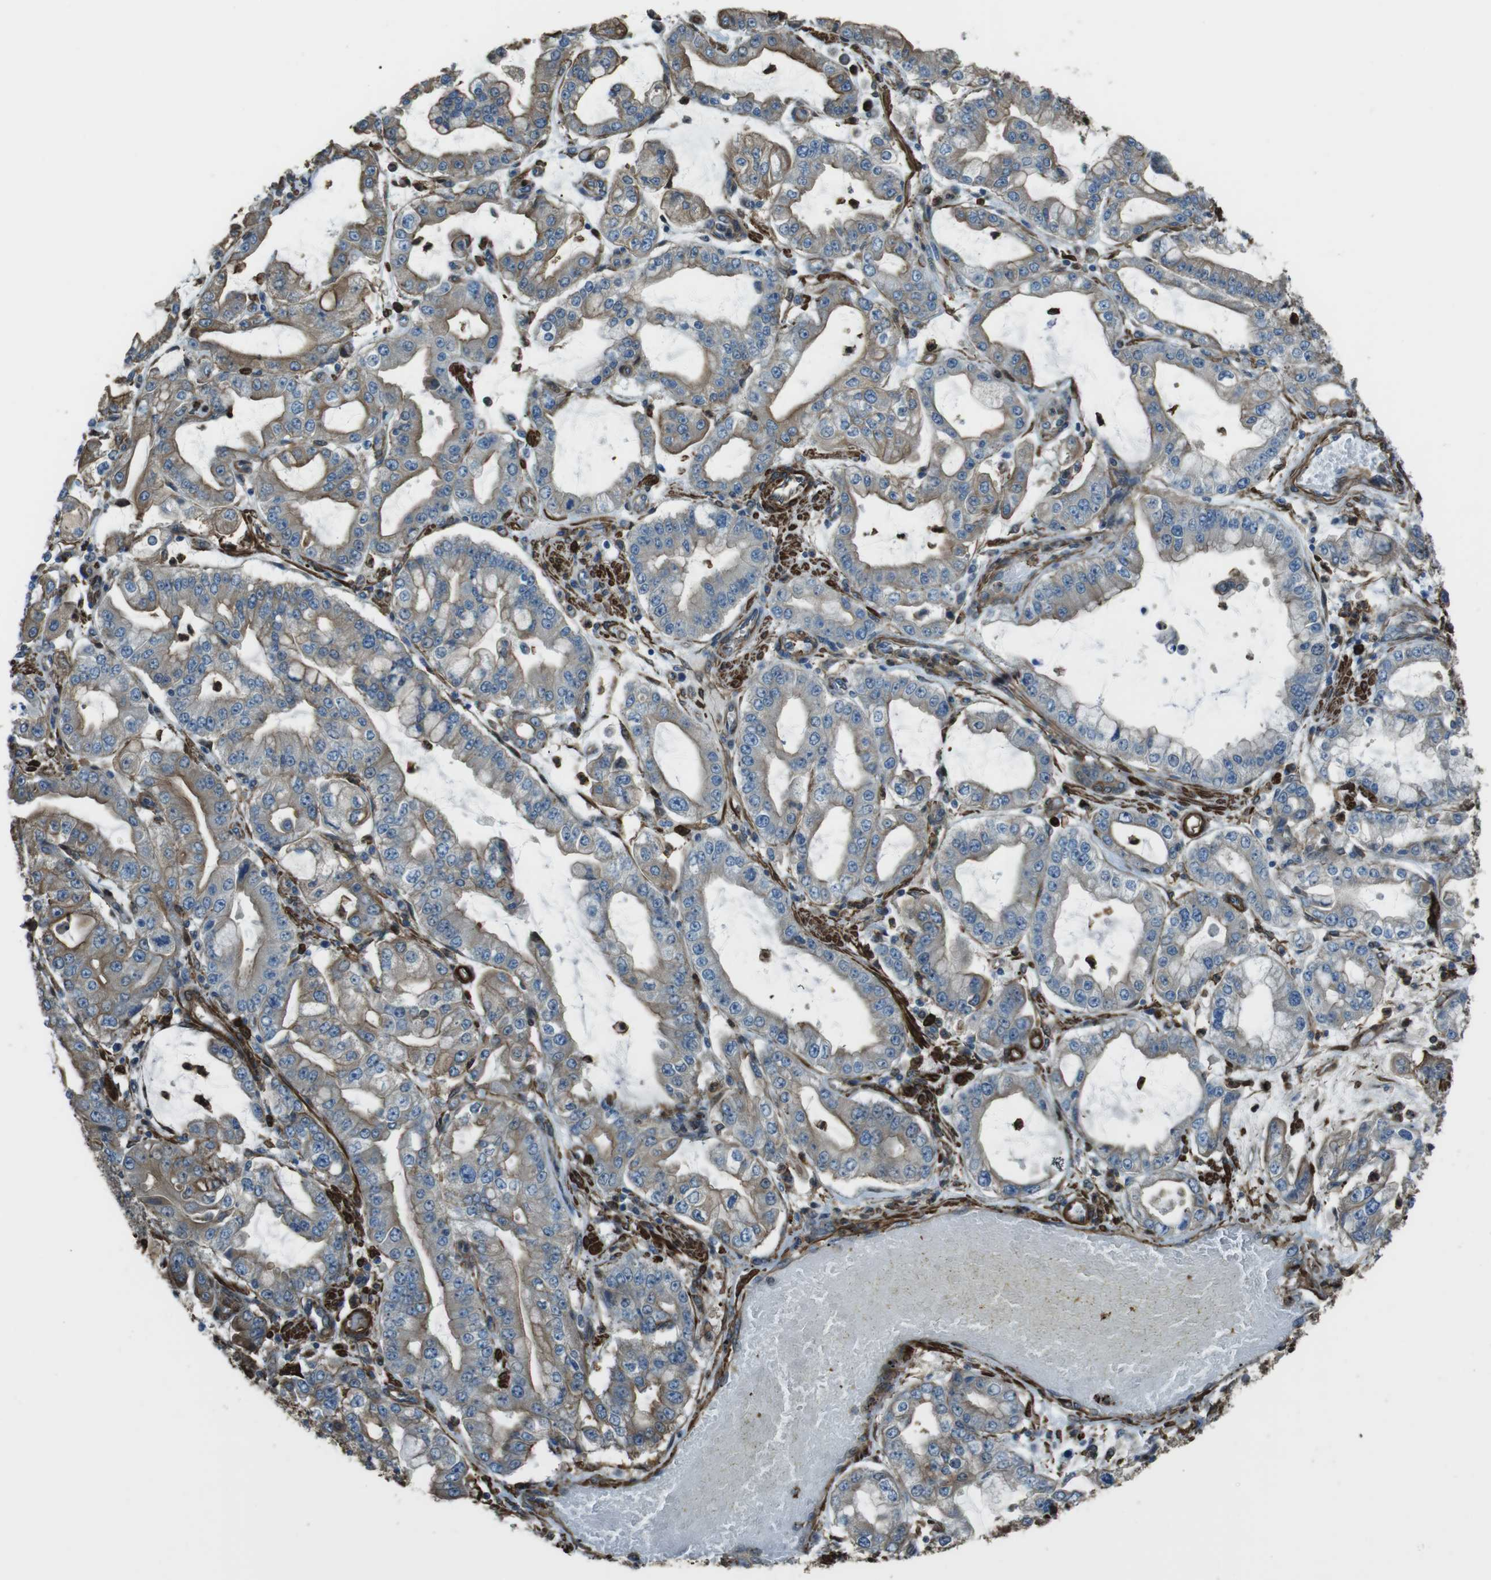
{"staining": {"intensity": "moderate", "quantity": ">75%", "location": "cytoplasmic/membranous"}, "tissue": "stomach cancer", "cell_type": "Tumor cells", "image_type": "cancer", "snomed": [{"axis": "morphology", "description": "Adenocarcinoma, NOS"}, {"axis": "topography", "description": "Stomach"}], "caption": "There is medium levels of moderate cytoplasmic/membranous expression in tumor cells of stomach adenocarcinoma, as demonstrated by immunohistochemical staining (brown color).", "gene": "SFT2D1", "patient": {"sex": "male", "age": 76}}